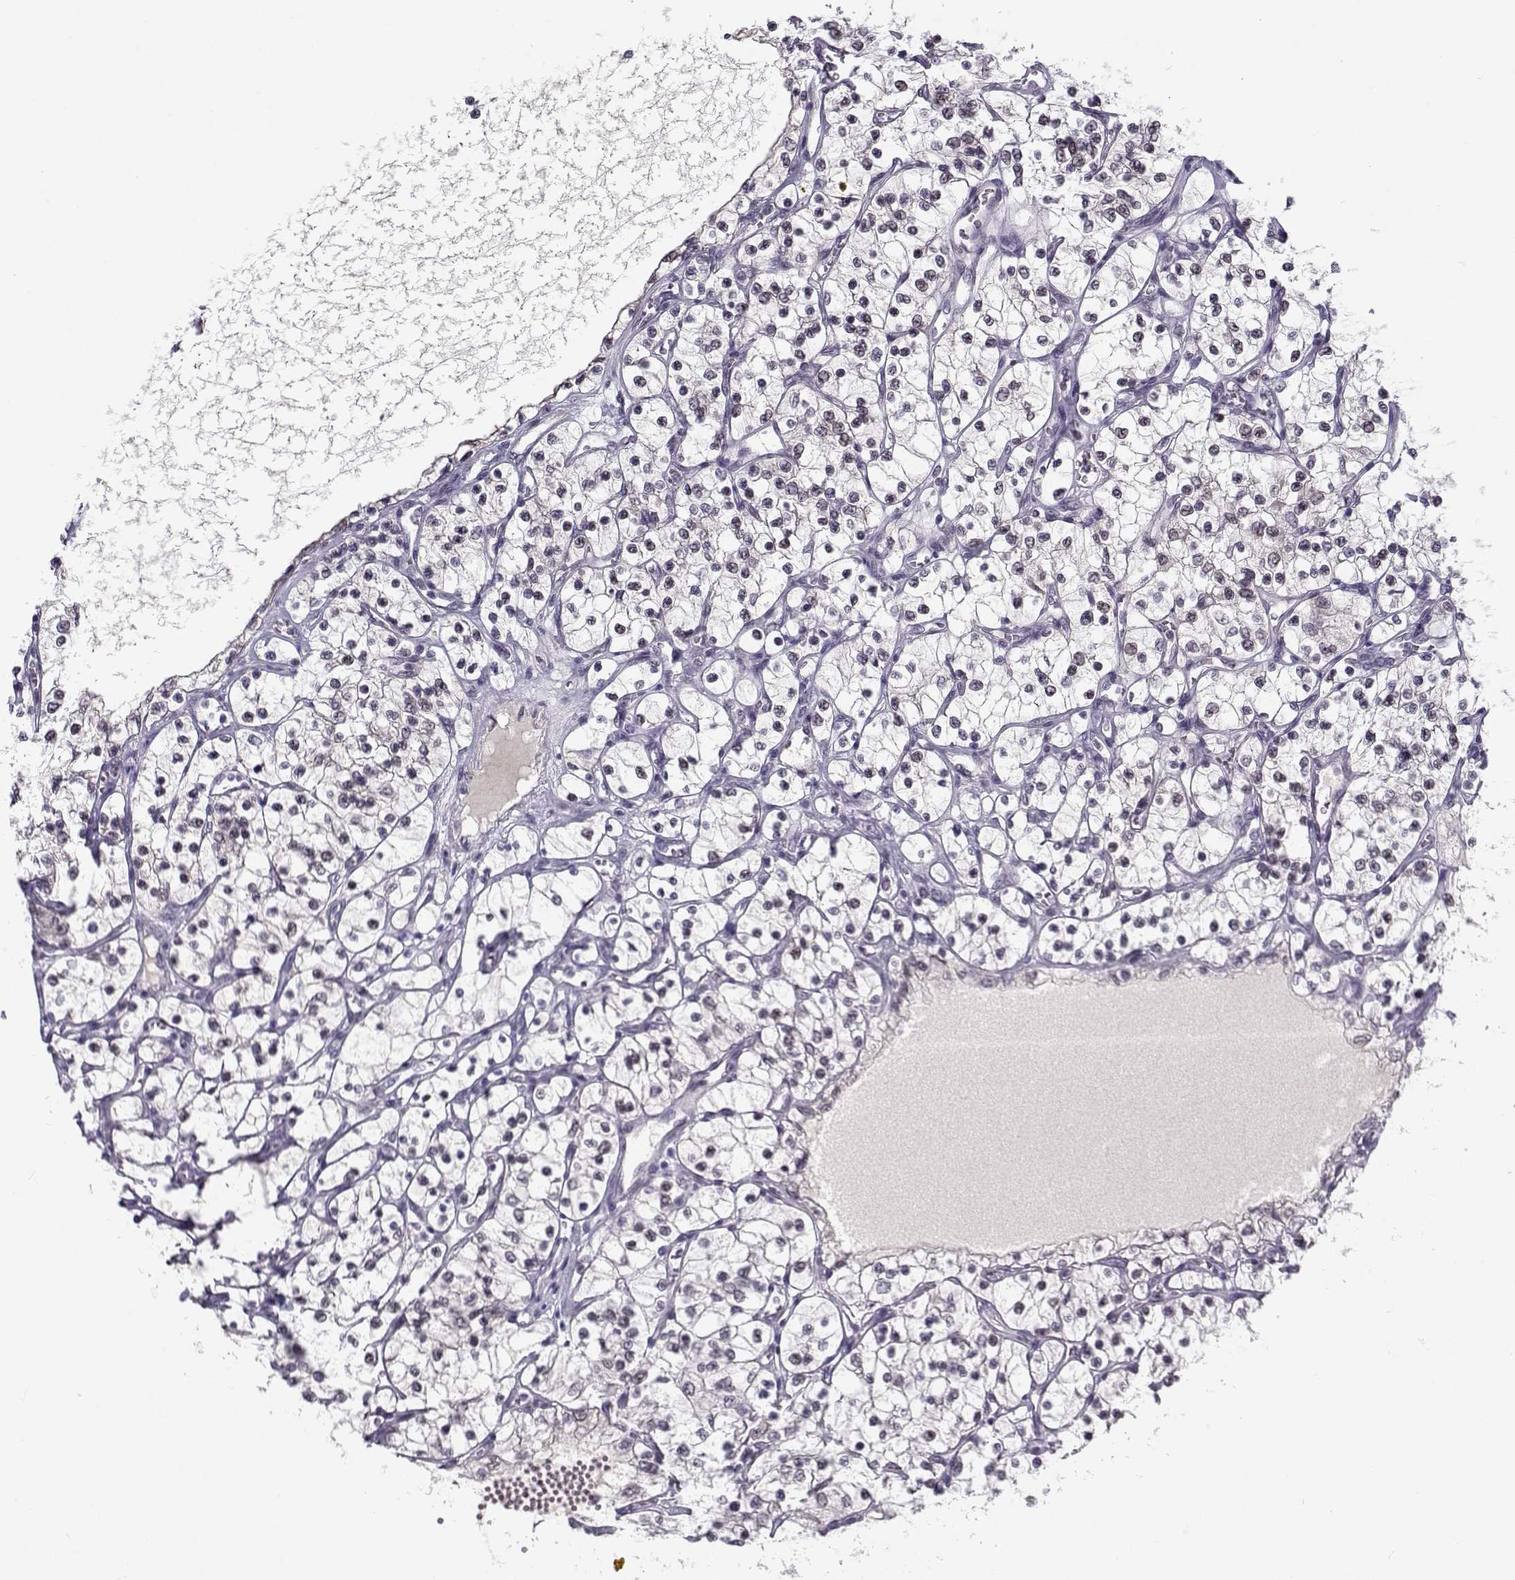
{"staining": {"intensity": "negative", "quantity": "none", "location": "none"}, "tissue": "renal cancer", "cell_type": "Tumor cells", "image_type": "cancer", "snomed": [{"axis": "morphology", "description": "Adenocarcinoma, NOS"}, {"axis": "topography", "description": "Kidney"}], "caption": "Immunohistochemistry (IHC) image of neoplastic tissue: human adenocarcinoma (renal) stained with DAB (3,3'-diaminobenzidine) shows no significant protein staining in tumor cells.", "gene": "C16orf86", "patient": {"sex": "female", "age": 69}}